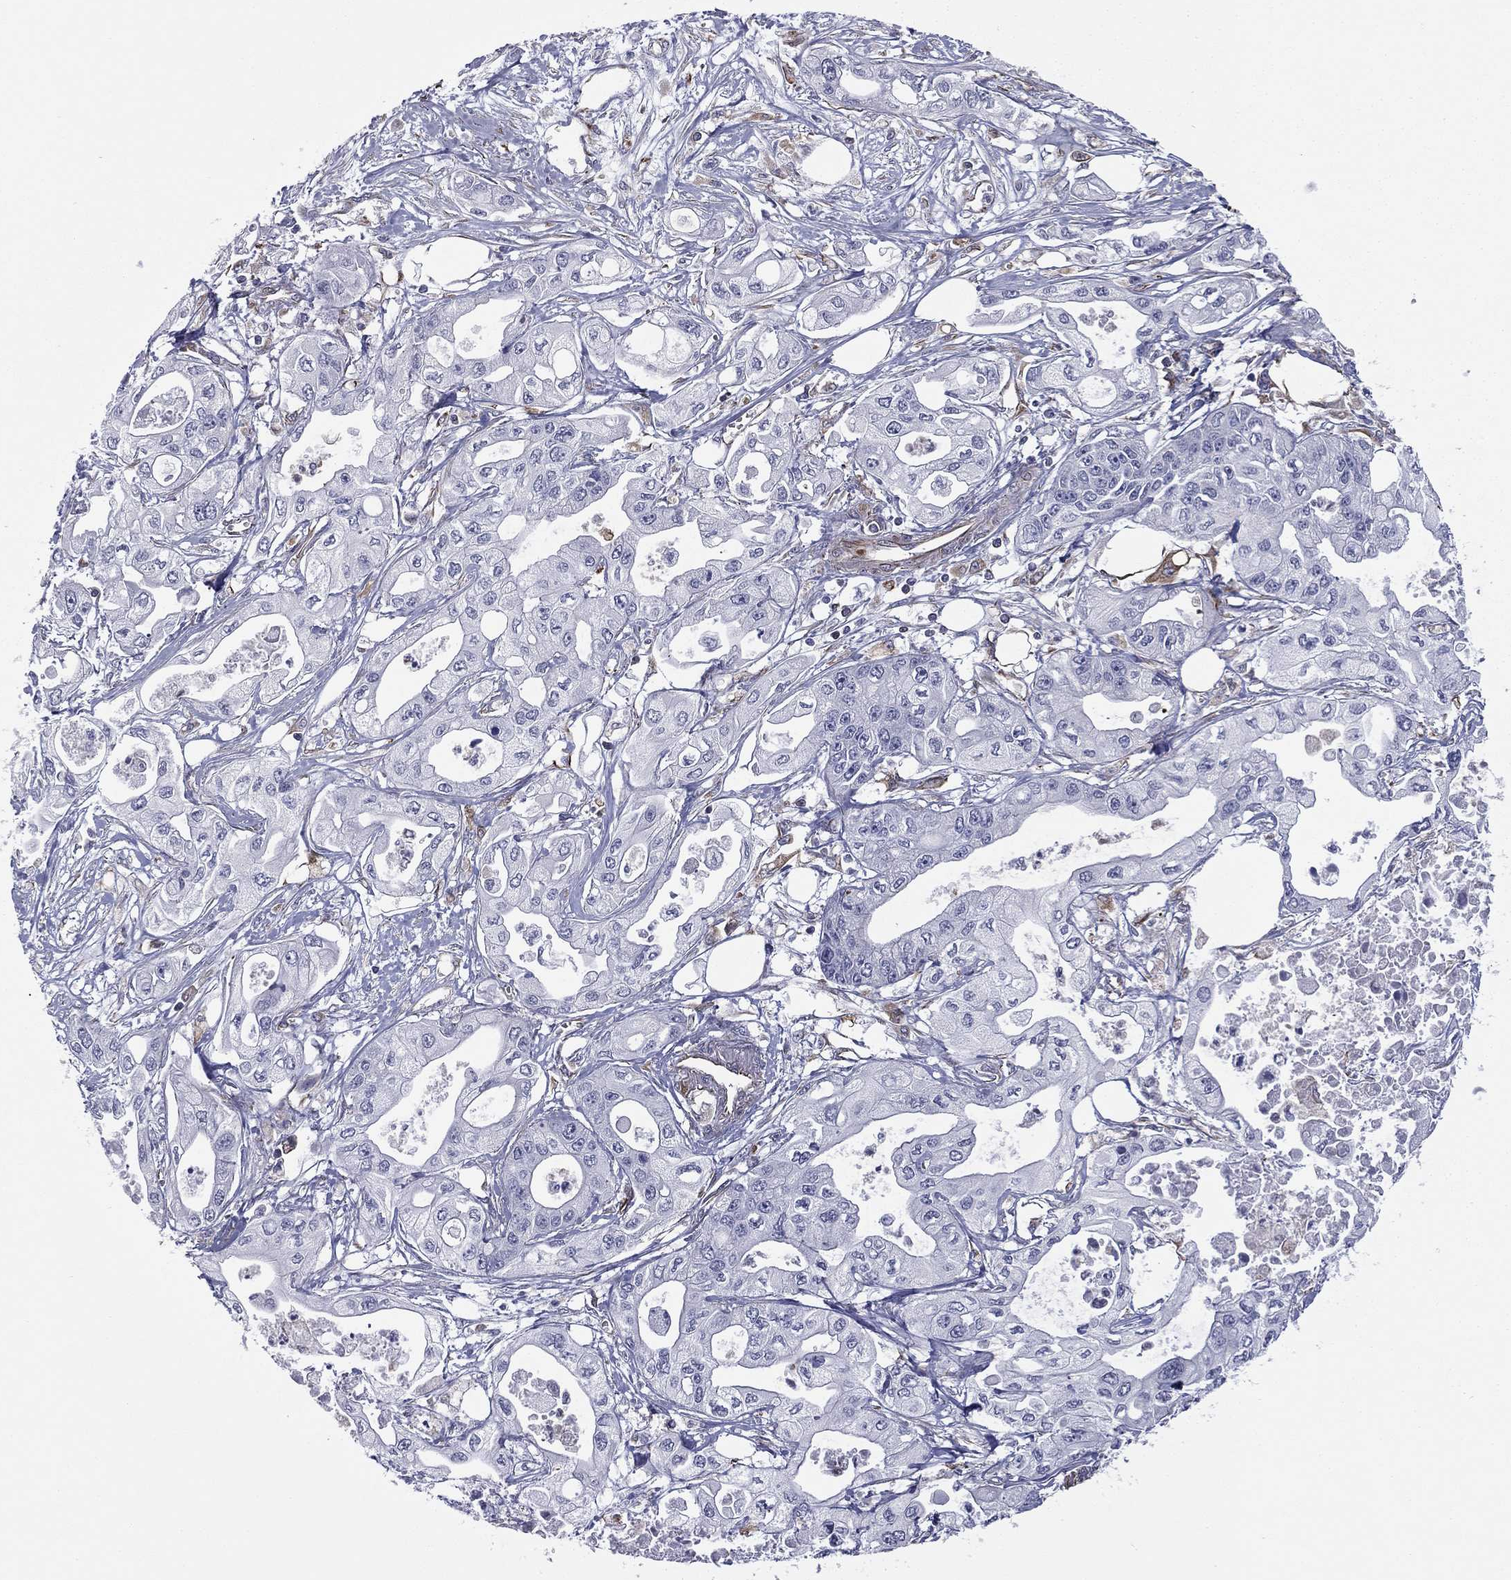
{"staining": {"intensity": "negative", "quantity": "none", "location": "none"}, "tissue": "pancreatic cancer", "cell_type": "Tumor cells", "image_type": "cancer", "snomed": [{"axis": "morphology", "description": "Adenocarcinoma, NOS"}, {"axis": "topography", "description": "Pancreas"}], "caption": "Immunohistochemistry micrograph of neoplastic tissue: human pancreatic cancer stained with DAB demonstrates no significant protein staining in tumor cells. The staining was performed using DAB (3,3'-diaminobenzidine) to visualize the protein expression in brown, while the nuclei were stained in blue with hematoxylin (Magnification: 20x).", "gene": "SCUBE1", "patient": {"sex": "male", "age": 70}}